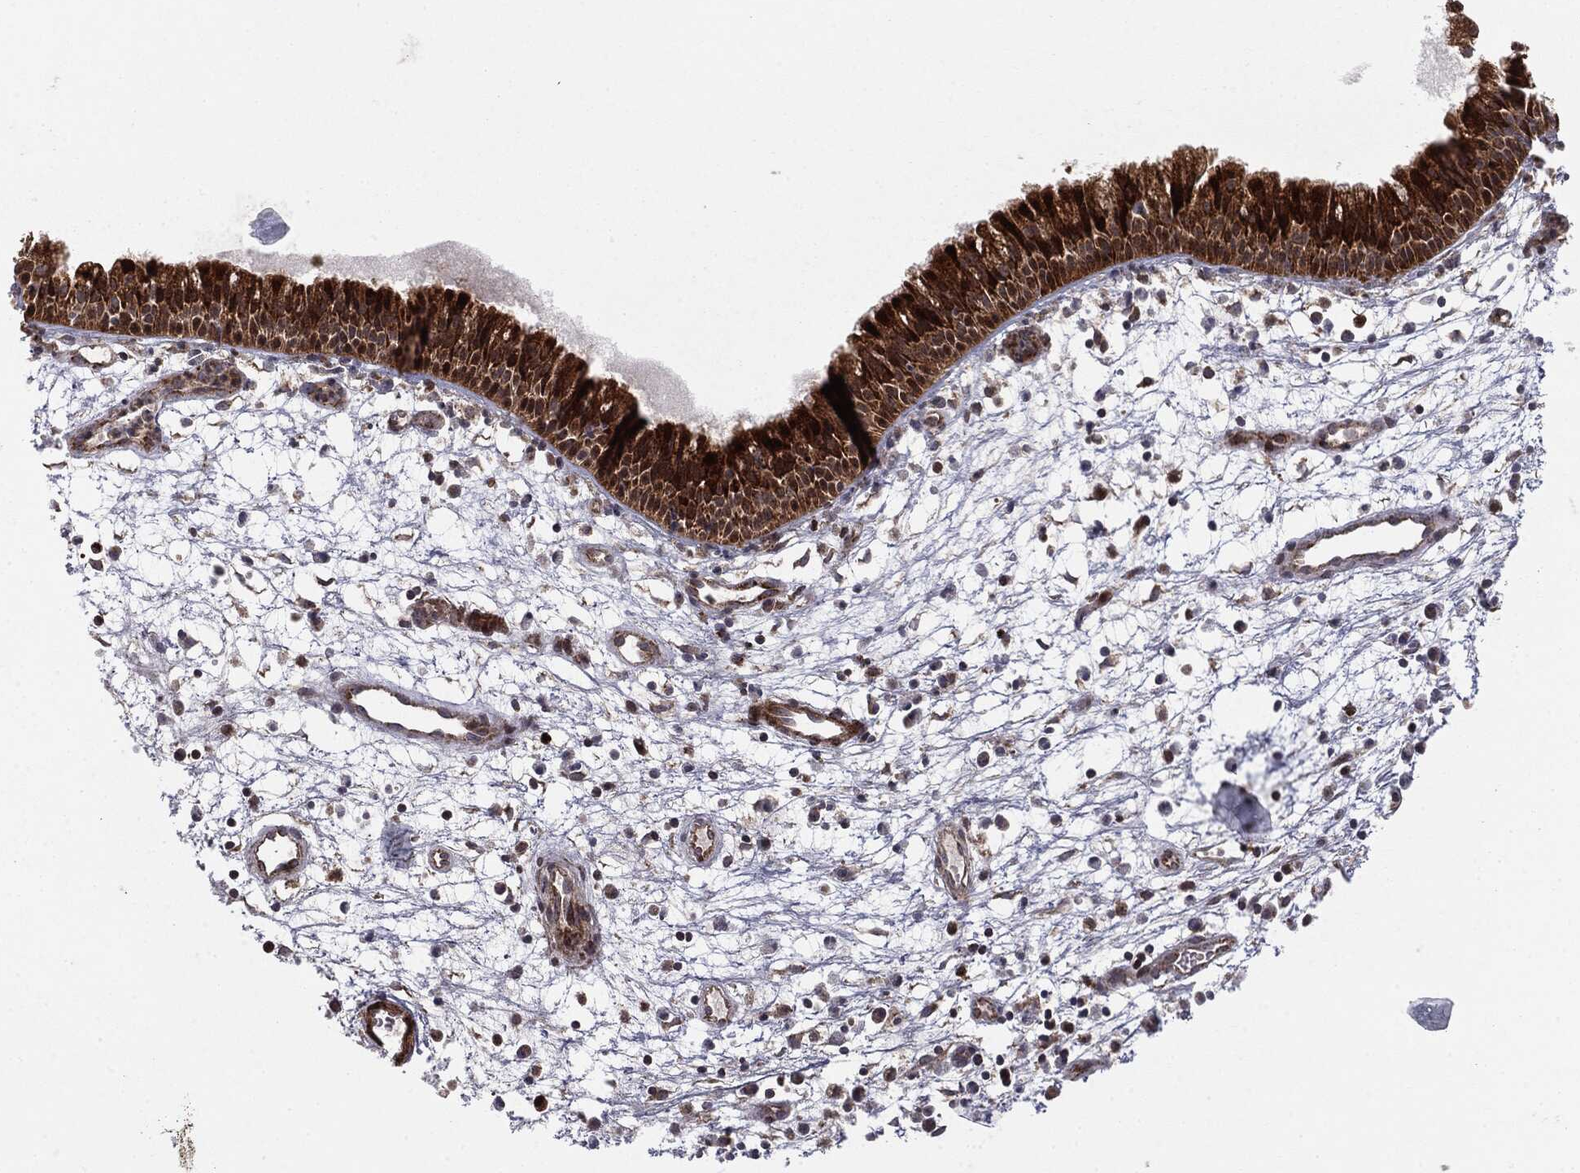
{"staining": {"intensity": "strong", "quantity": ">75%", "location": "cytoplasmic/membranous"}, "tissue": "nasopharynx", "cell_type": "Respiratory epithelial cells", "image_type": "normal", "snomed": [{"axis": "morphology", "description": "Normal tissue, NOS"}, {"axis": "topography", "description": "Nasopharynx"}], "caption": "The immunohistochemical stain highlights strong cytoplasmic/membranous expression in respiratory epithelial cells of benign nasopharynx.", "gene": "PTEN", "patient": {"sex": "male", "age": 58}}